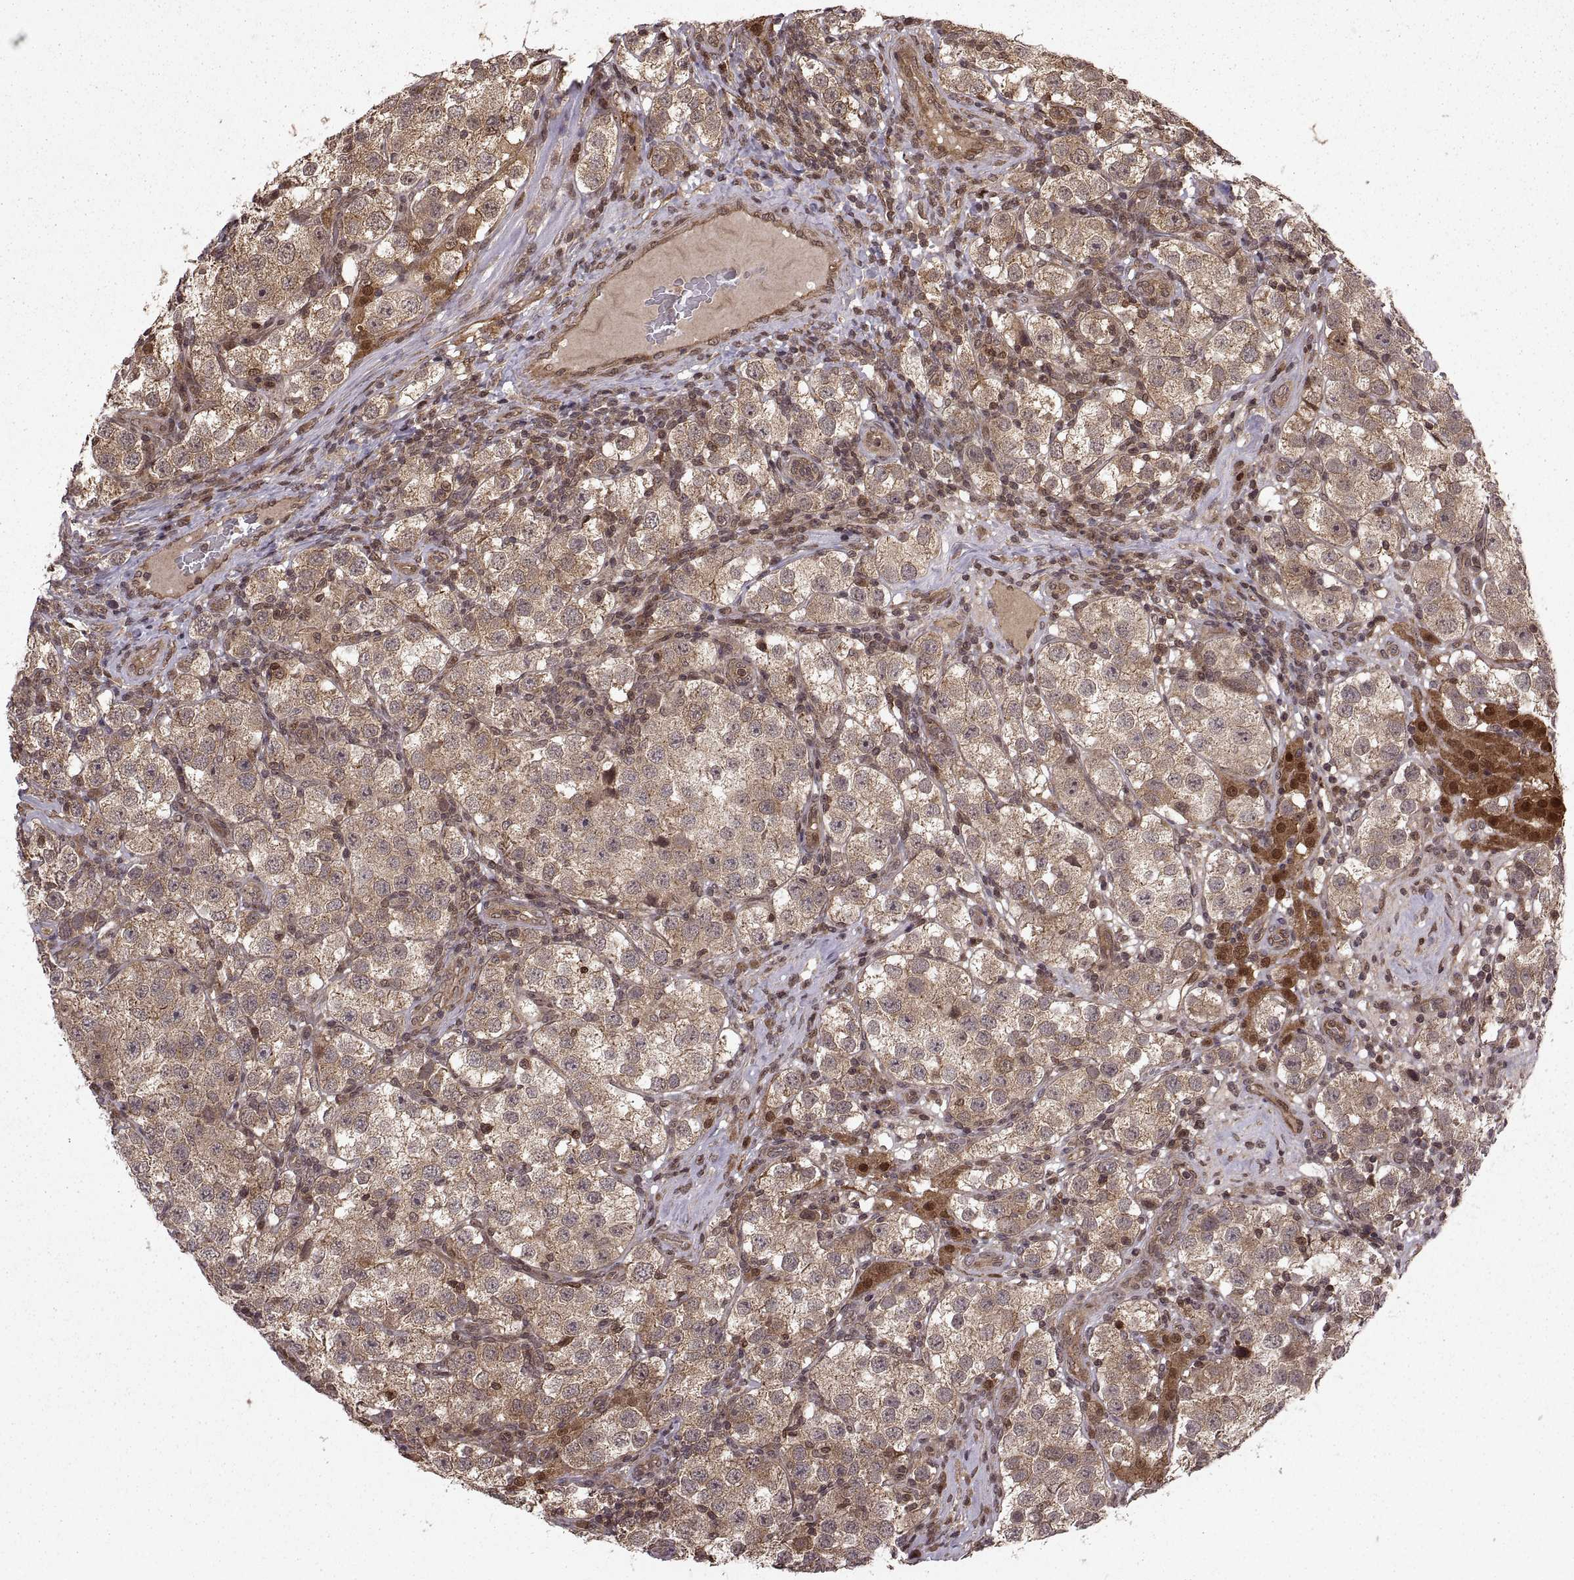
{"staining": {"intensity": "moderate", "quantity": ">75%", "location": "cytoplasmic/membranous"}, "tissue": "testis cancer", "cell_type": "Tumor cells", "image_type": "cancer", "snomed": [{"axis": "morphology", "description": "Seminoma, NOS"}, {"axis": "topography", "description": "Testis"}], "caption": "Immunohistochemical staining of human testis cancer (seminoma) shows medium levels of moderate cytoplasmic/membranous expression in about >75% of tumor cells.", "gene": "DEDD", "patient": {"sex": "male", "age": 37}}